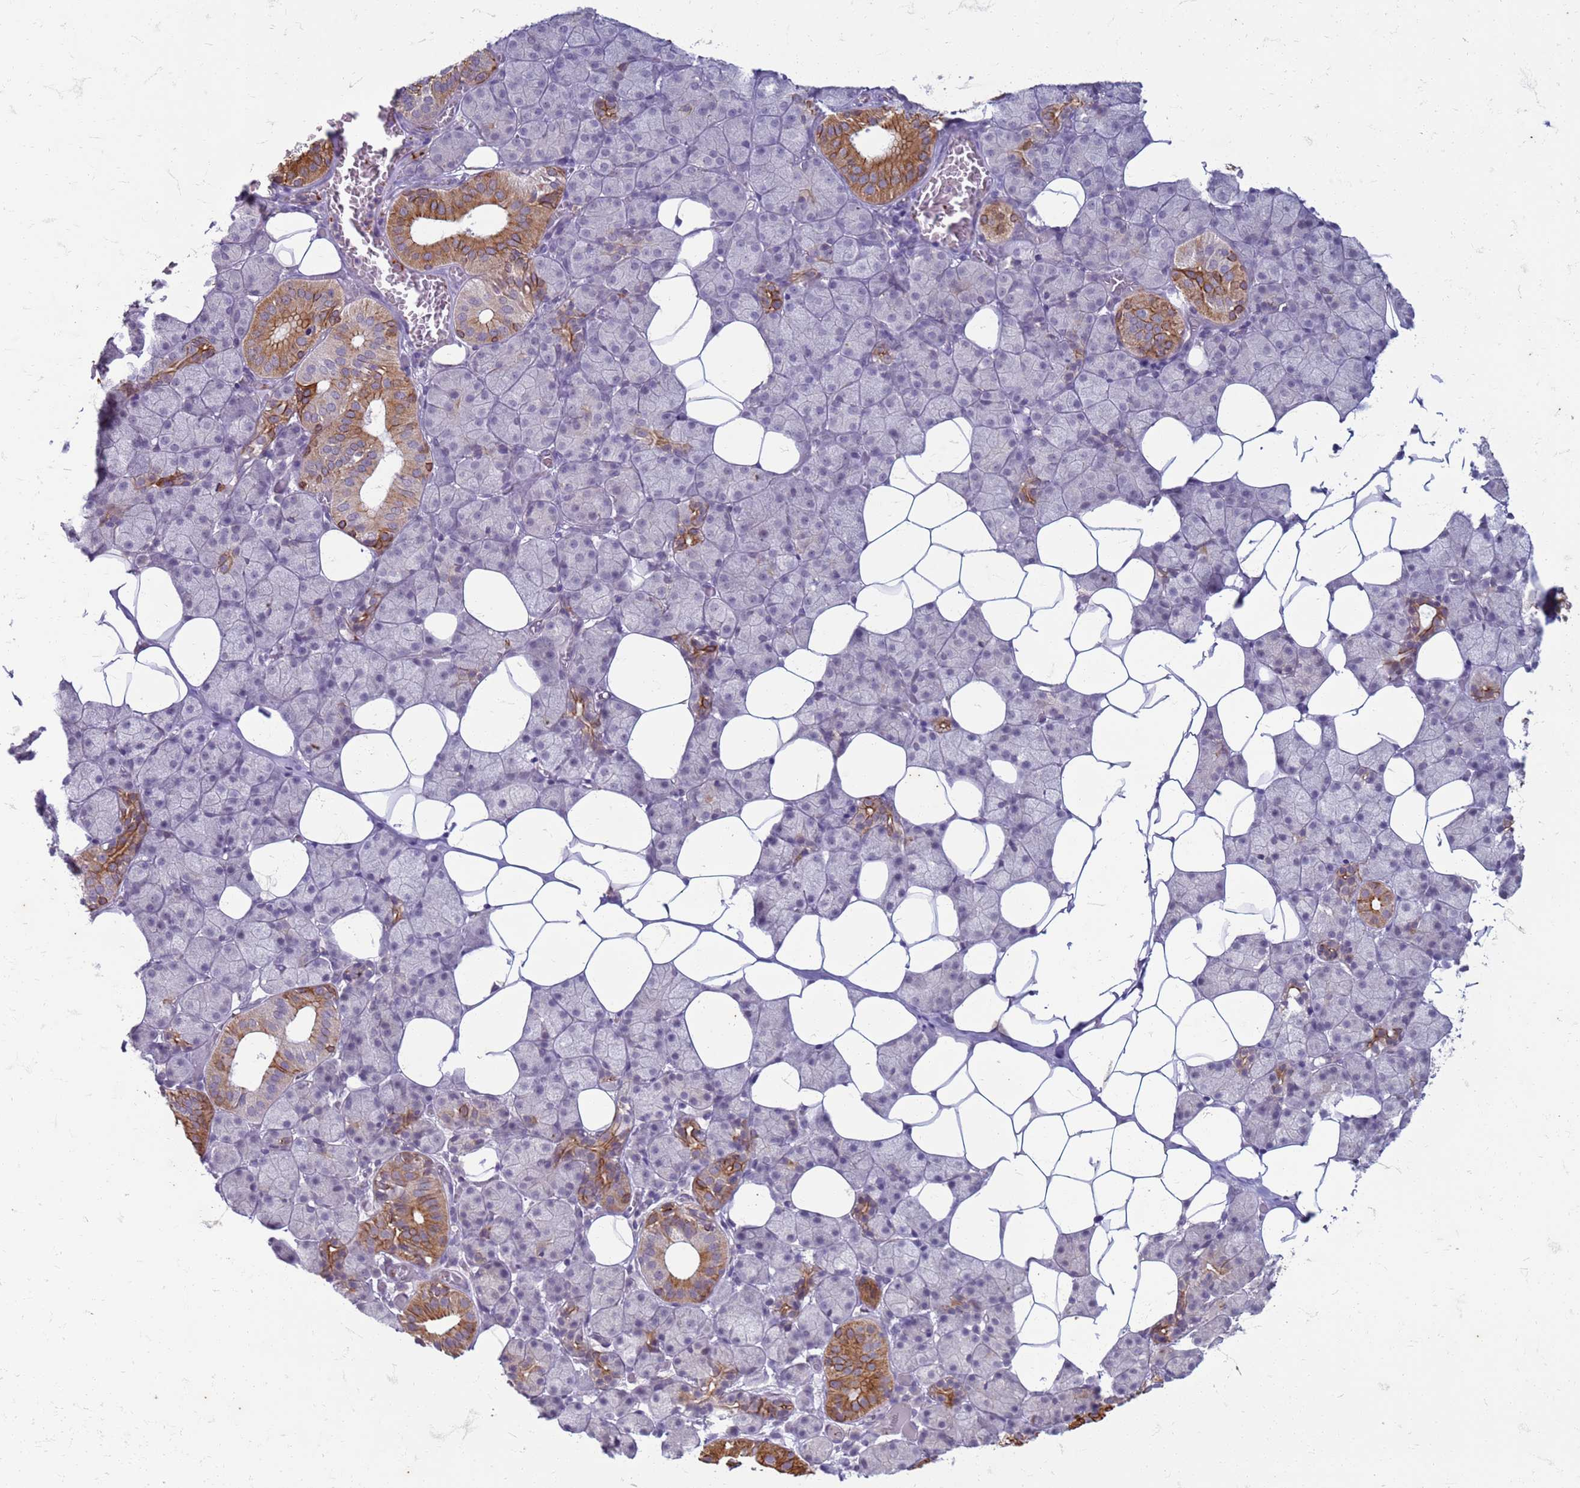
{"staining": {"intensity": "moderate", "quantity": "<25%", "location": "cytoplasmic/membranous"}, "tissue": "salivary gland", "cell_type": "Glandular cells", "image_type": "normal", "snomed": [{"axis": "morphology", "description": "Normal tissue, NOS"}, {"axis": "topography", "description": "Salivary gland"}], "caption": "Protein staining of benign salivary gland shows moderate cytoplasmic/membranous positivity in approximately <25% of glandular cells.", "gene": "SLC15A3", "patient": {"sex": "female", "age": 33}}